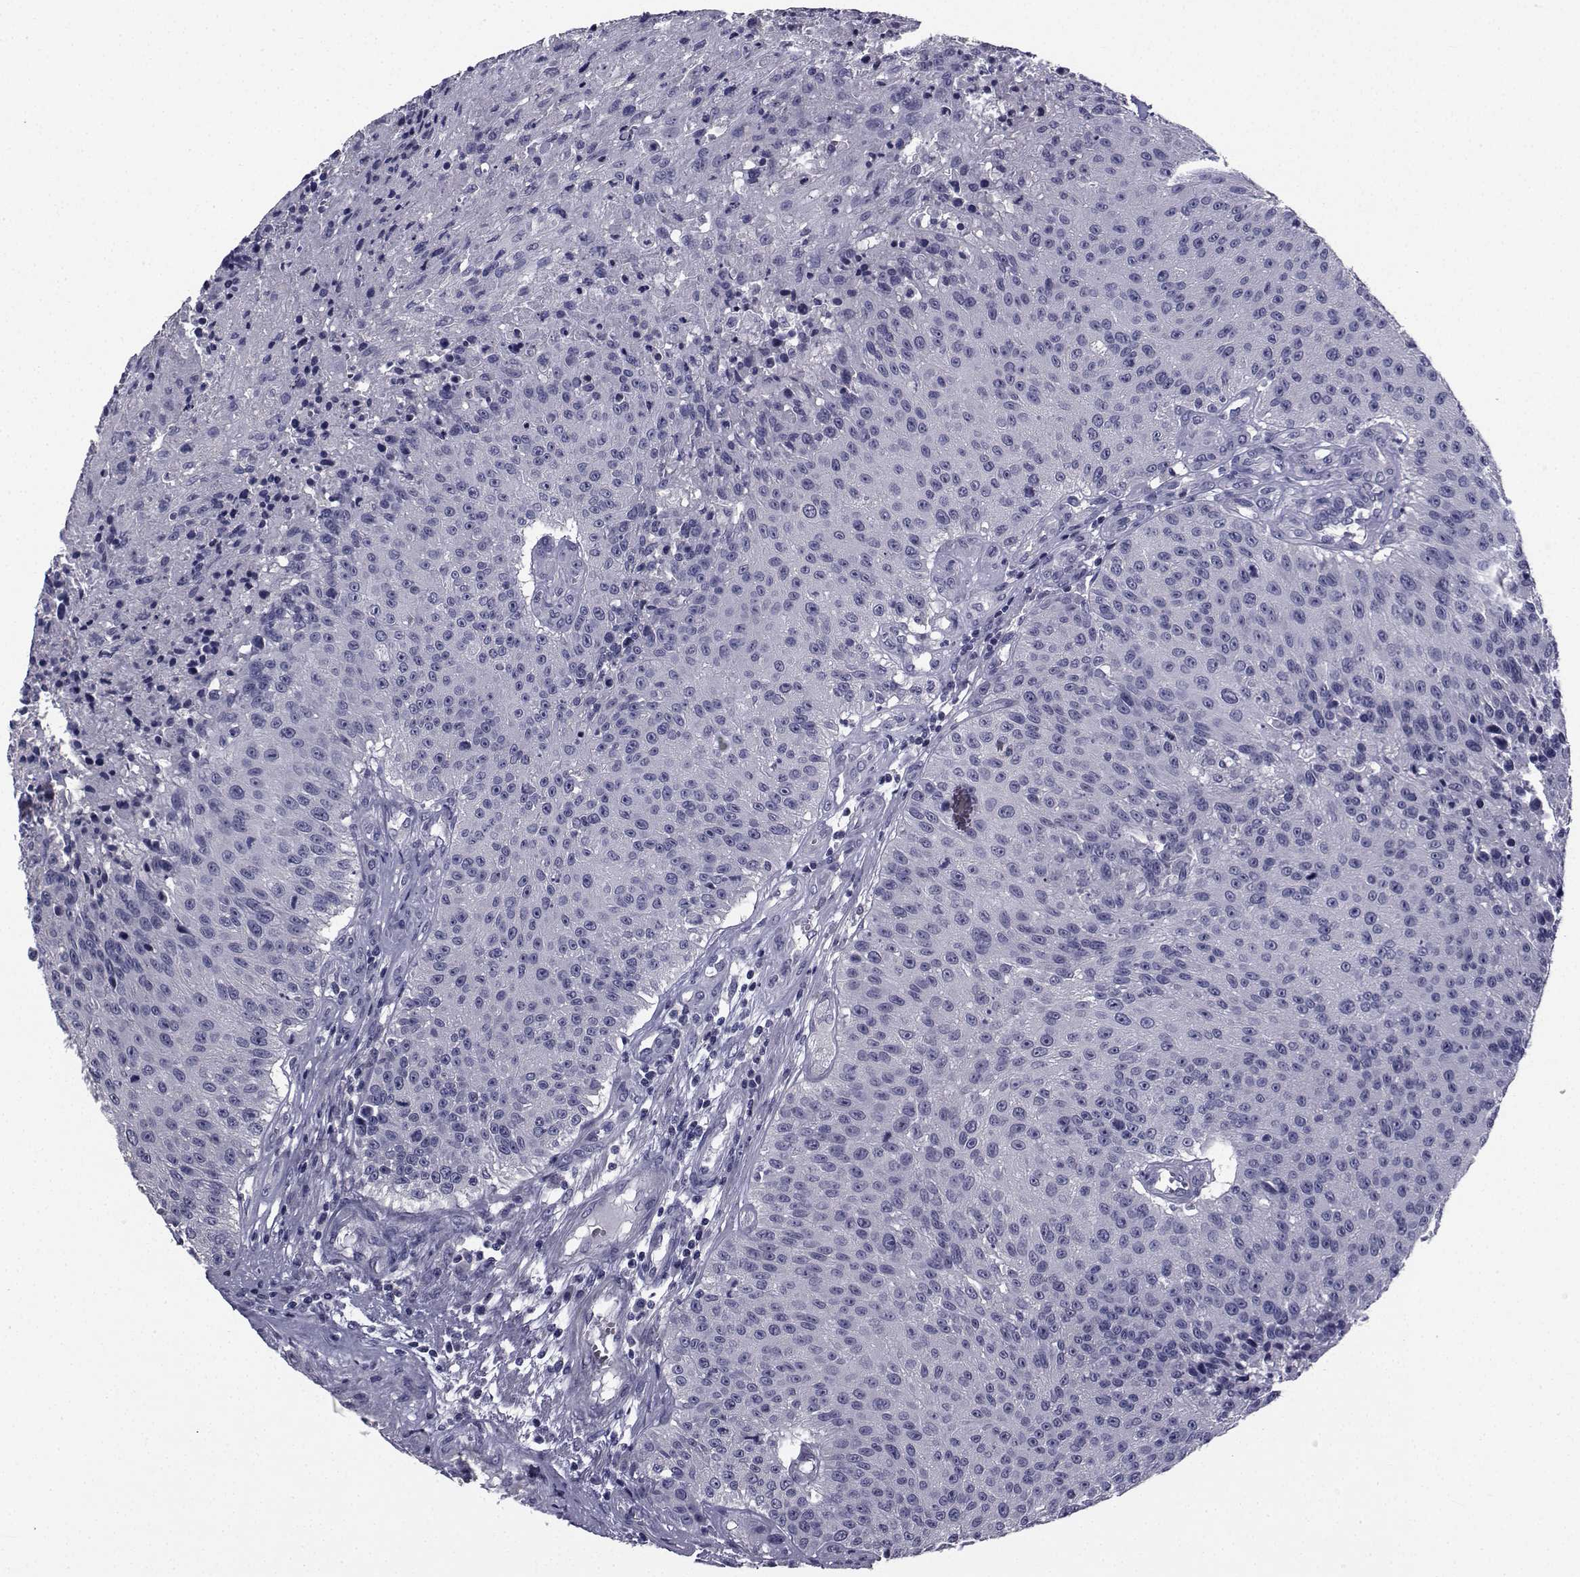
{"staining": {"intensity": "negative", "quantity": "none", "location": "none"}, "tissue": "urothelial cancer", "cell_type": "Tumor cells", "image_type": "cancer", "snomed": [{"axis": "morphology", "description": "Urothelial carcinoma, NOS"}, {"axis": "topography", "description": "Urinary bladder"}], "caption": "Tumor cells show no significant protein expression in transitional cell carcinoma.", "gene": "CHRNA1", "patient": {"sex": "male", "age": 55}}